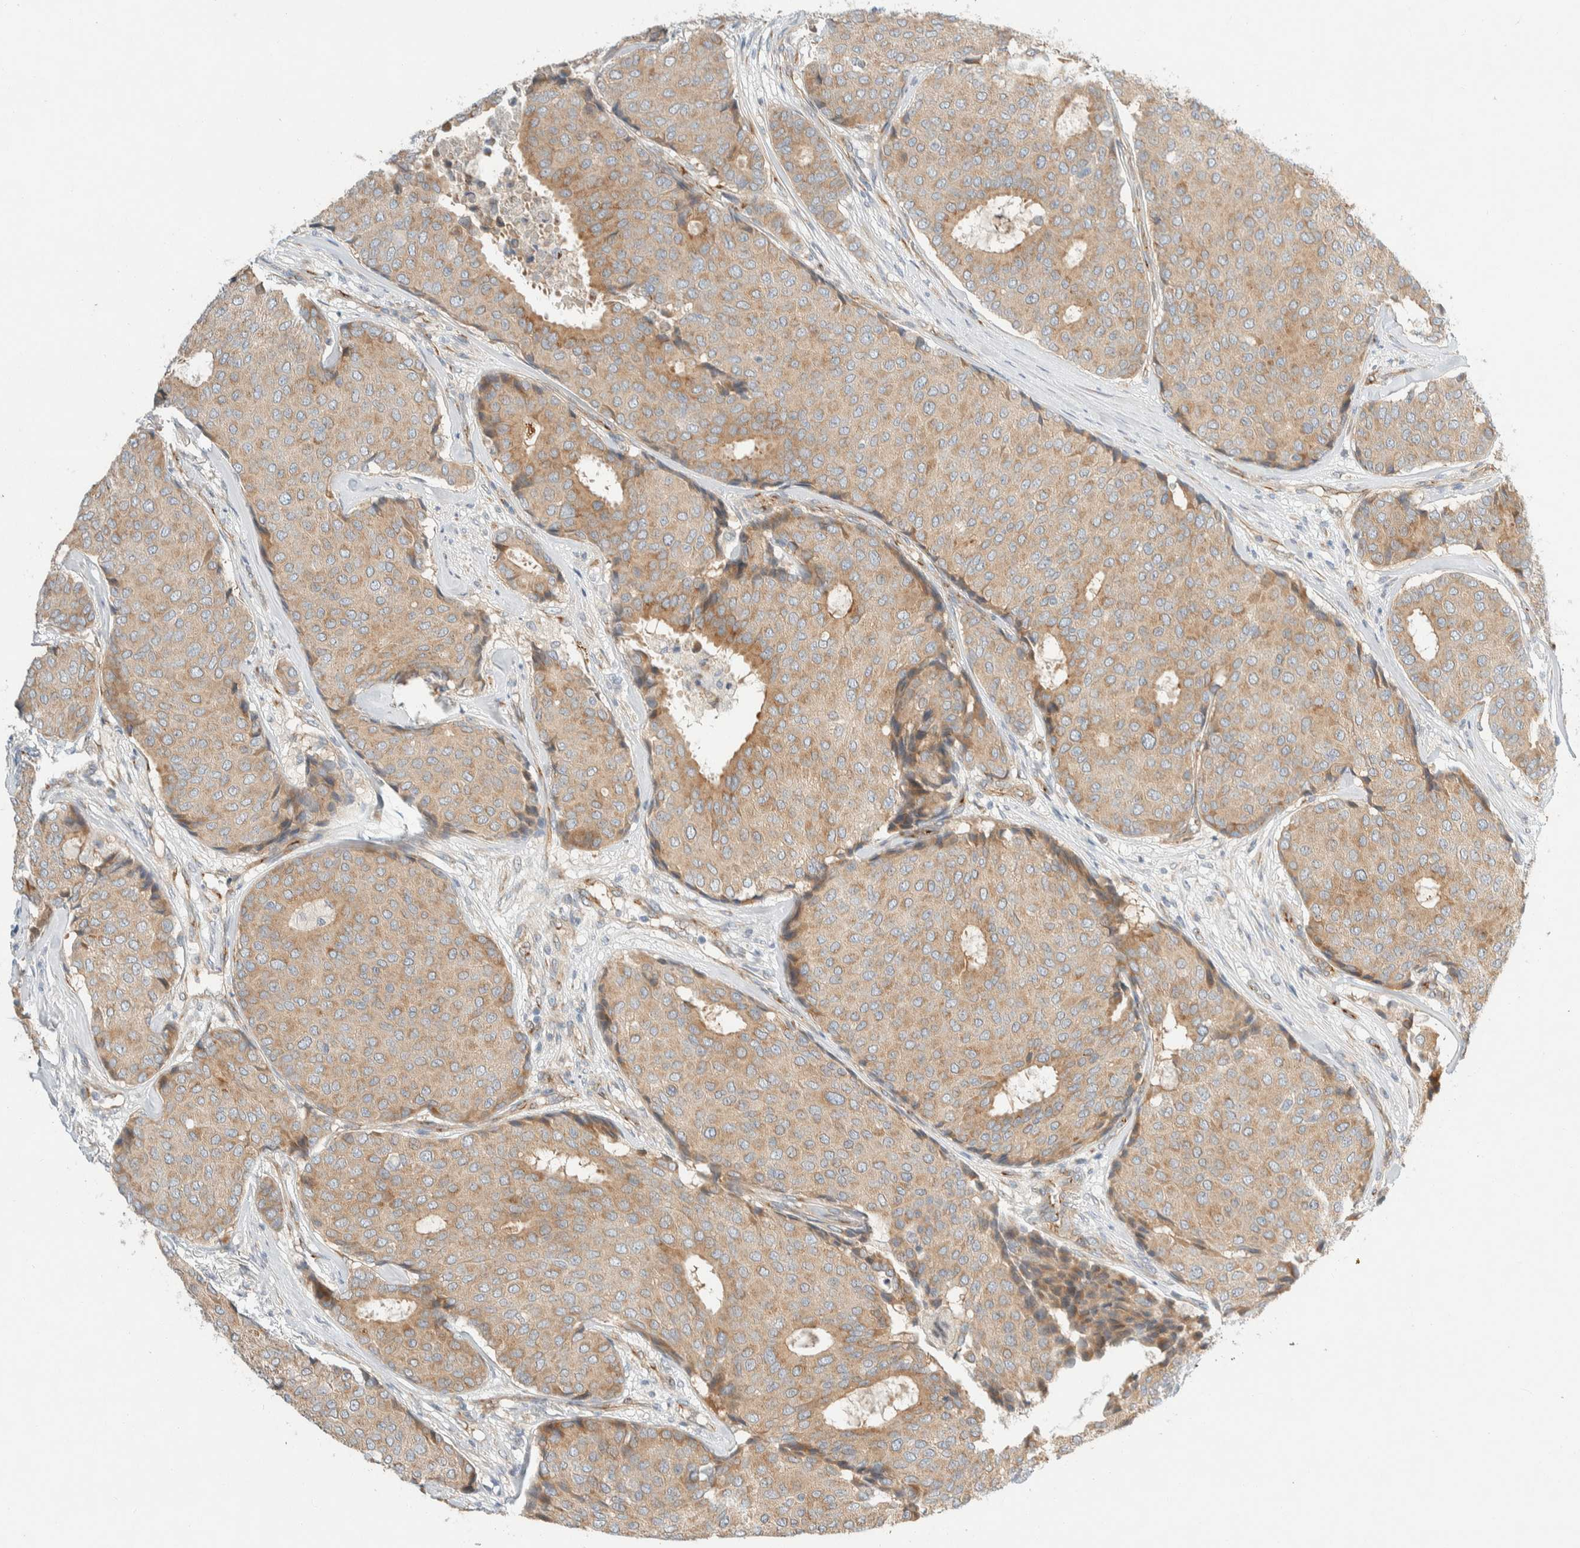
{"staining": {"intensity": "weak", "quantity": ">75%", "location": "cytoplasmic/membranous"}, "tissue": "breast cancer", "cell_type": "Tumor cells", "image_type": "cancer", "snomed": [{"axis": "morphology", "description": "Duct carcinoma"}, {"axis": "topography", "description": "Breast"}], "caption": "Breast cancer stained for a protein (brown) reveals weak cytoplasmic/membranous positive expression in approximately >75% of tumor cells.", "gene": "TMEM184B", "patient": {"sex": "female", "age": 75}}